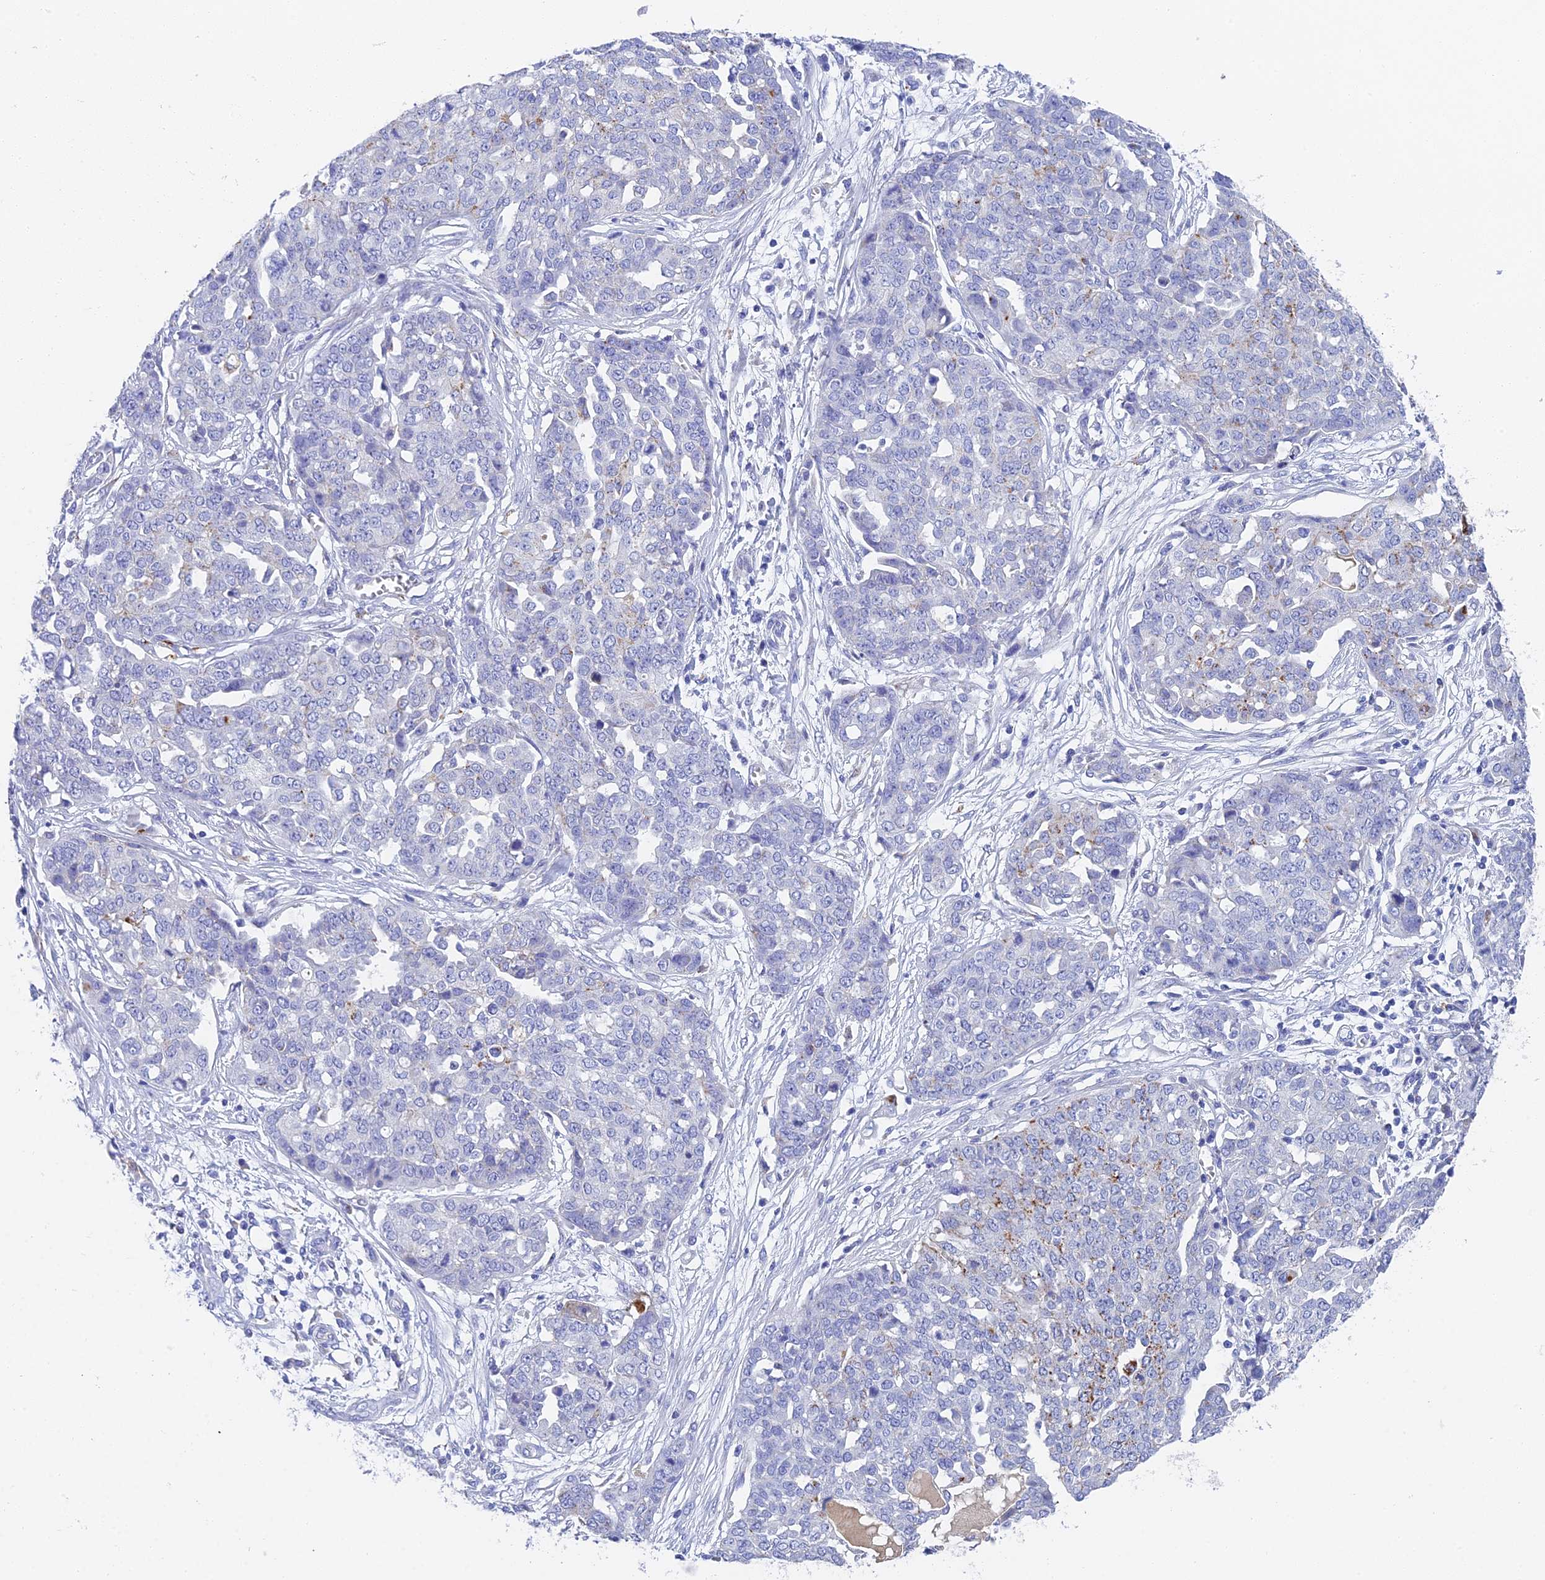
{"staining": {"intensity": "weak", "quantity": "<25%", "location": "cytoplasmic/membranous"}, "tissue": "ovarian cancer", "cell_type": "Tumor cells", "image_type": "cancer", "snomed": [{"axis": "morphology", "description": "Cystadenocarcinoma, serous, NOS"}, {"axis": "topography", "description": "Soft tissue"}, {"axis": "topography", "description": "Ovary"}], "caption": "Protein analysis of ovarian serous cystadenocarcinoma exhibits no significant expression in tumor cells.", "gene": "ADAMTS13", "patient": {"sex": "female", "age": 57}}